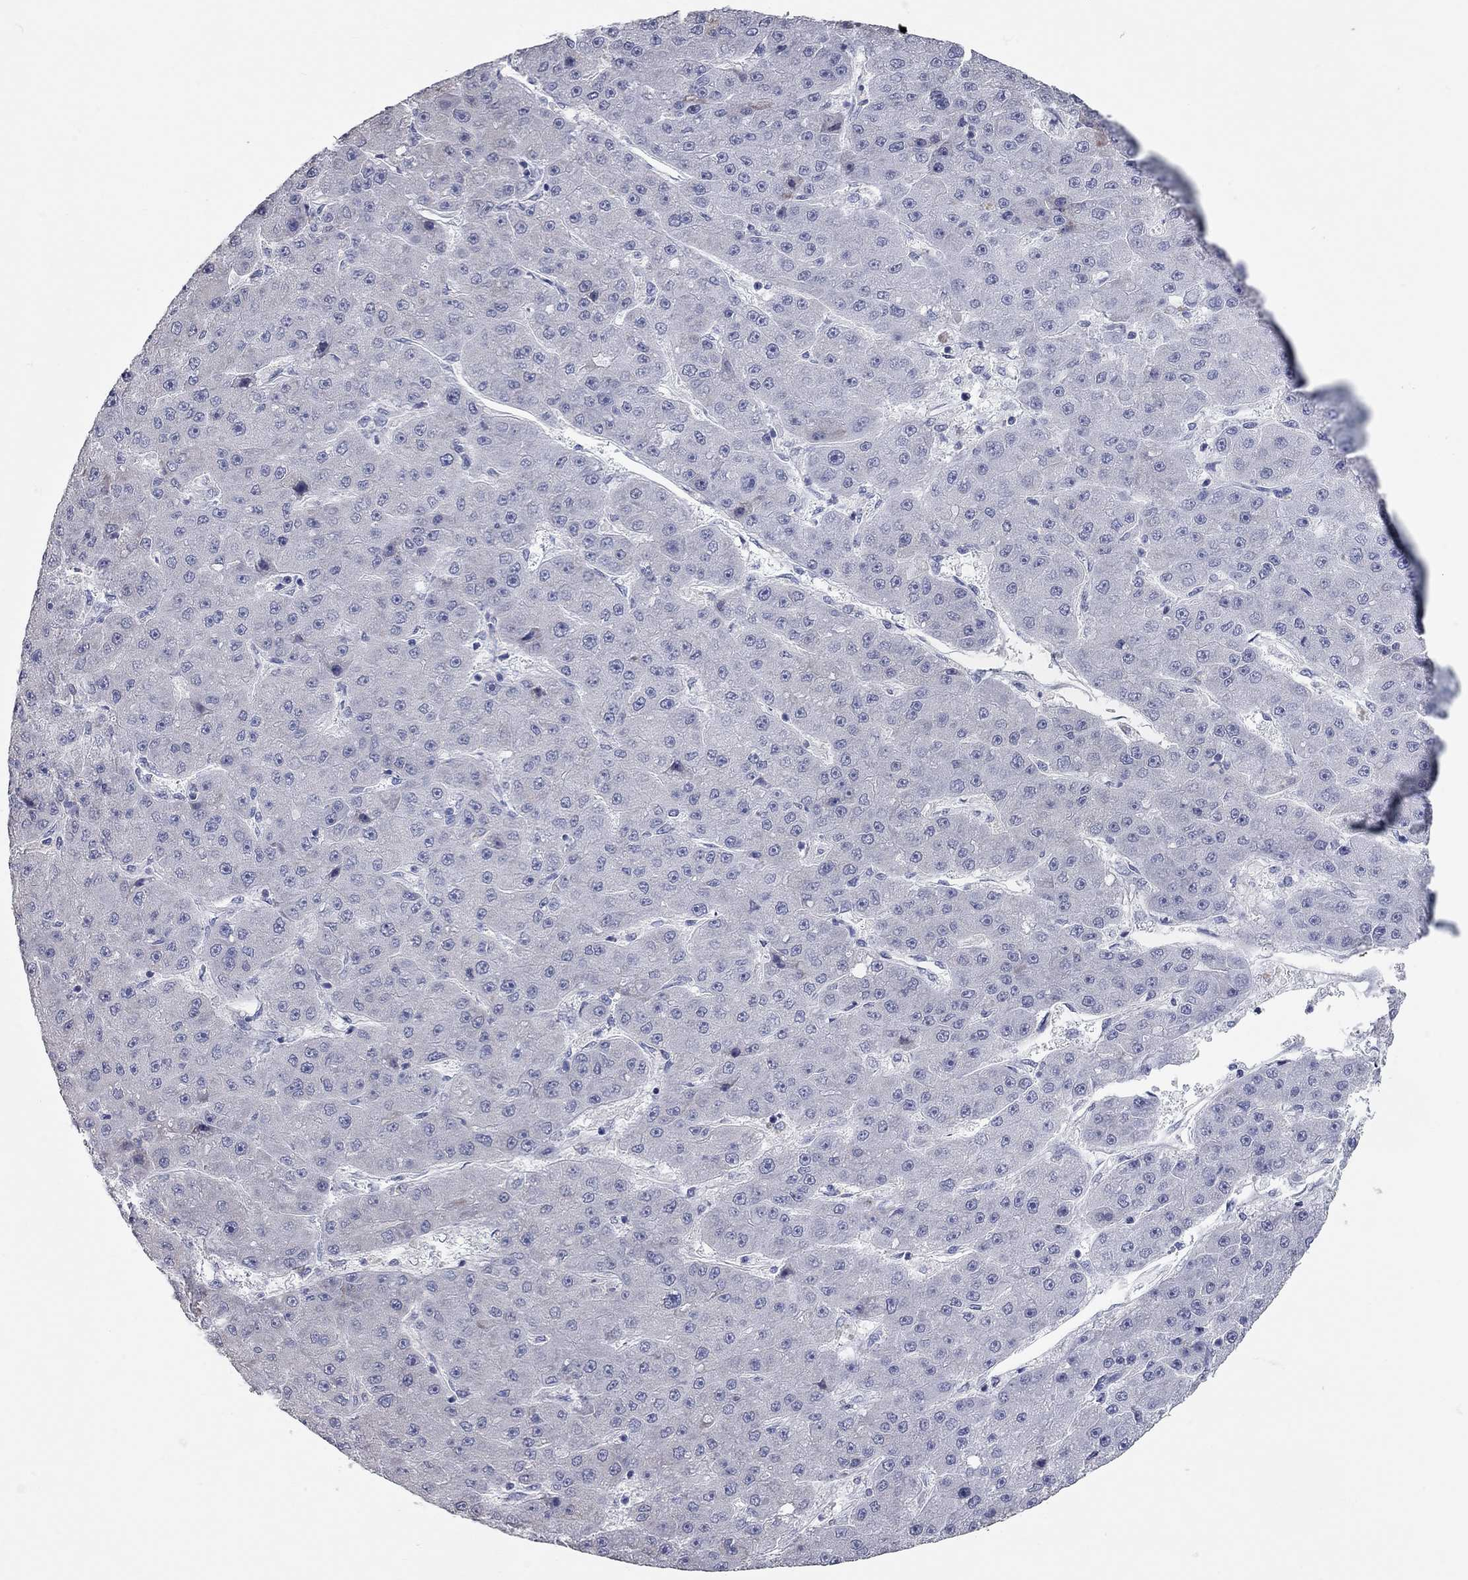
{"staining": {"intensity": "negative", "quantity": "none", "location": "none"}, "tissue": "liver cancer", "cell_type": "Tumor cells", "image_type": "cancer", "snomed": [{"axis": "morphology", "description": "Carcinoma, Hepatocellular, NOS"}, {"axis": "topography", "description": "Liver"}], "caption": "A high-resolution photomicrograph shows immunohistochemistry staining of hepatocellular carcinoma (liver), which demonstrates no significant positivity in tumor cells.", "gene": "XAGE2", "patient": {"sex": "male", "age": 67}}